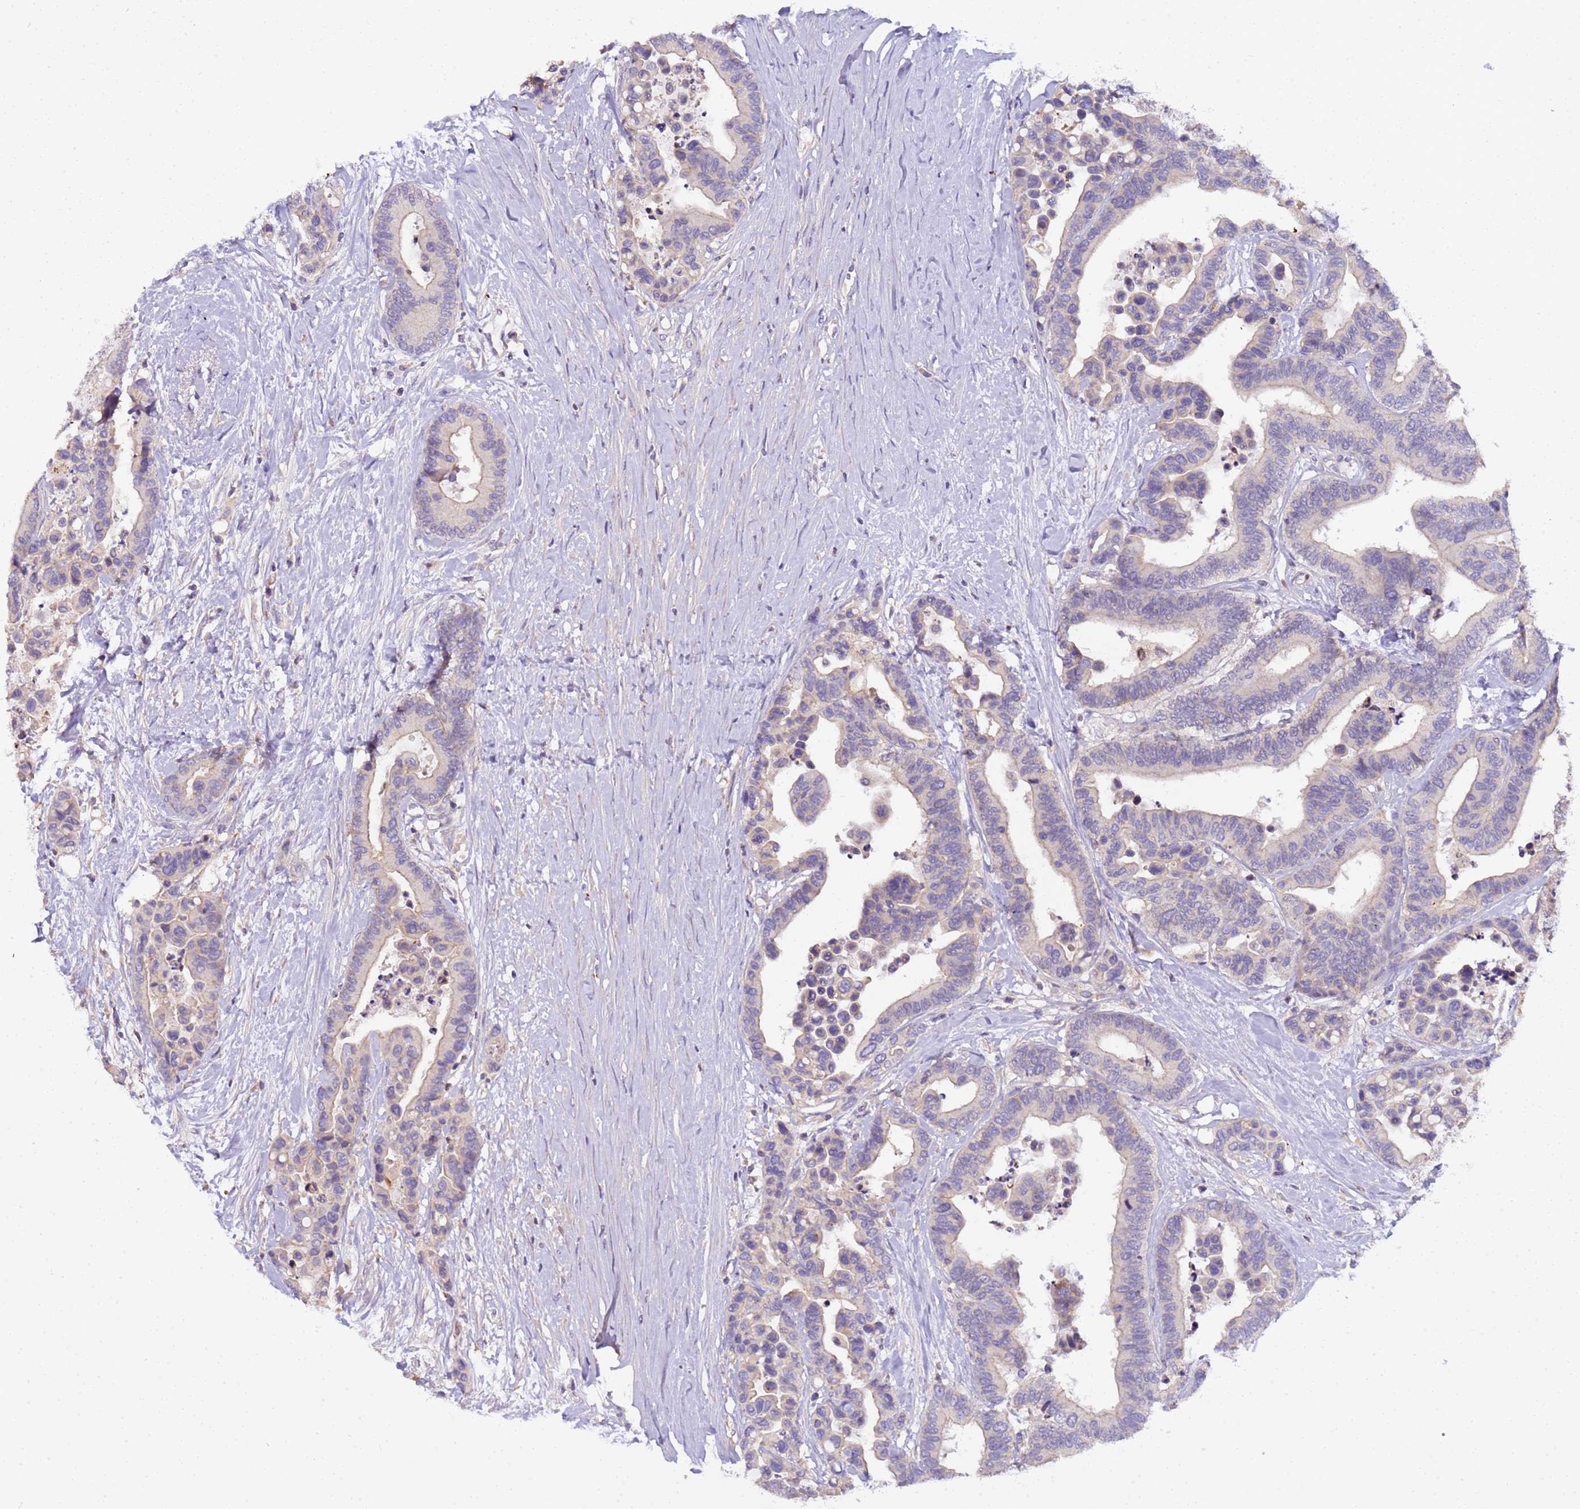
{"staining": {"intensity": "negative", "quantity": "none", "location": "none"}, "tissue": "colorectal cancer", "cell_type": "Tumor cells", "image_type": "cancer", "snomed": [{"axis": "morphology", "description": "Adenocarcinoma, NOS"}, {"axis": "topography", "description": "Colon"}], "caption": "An IHC photomicrograph of adenocarcinoma (colorectal) is shown. There is no staining in tumor cells of adenocarcinoma (colorectal).", "gene": "PLCXD3", "patient": {"sex": "male", "age": 82}}